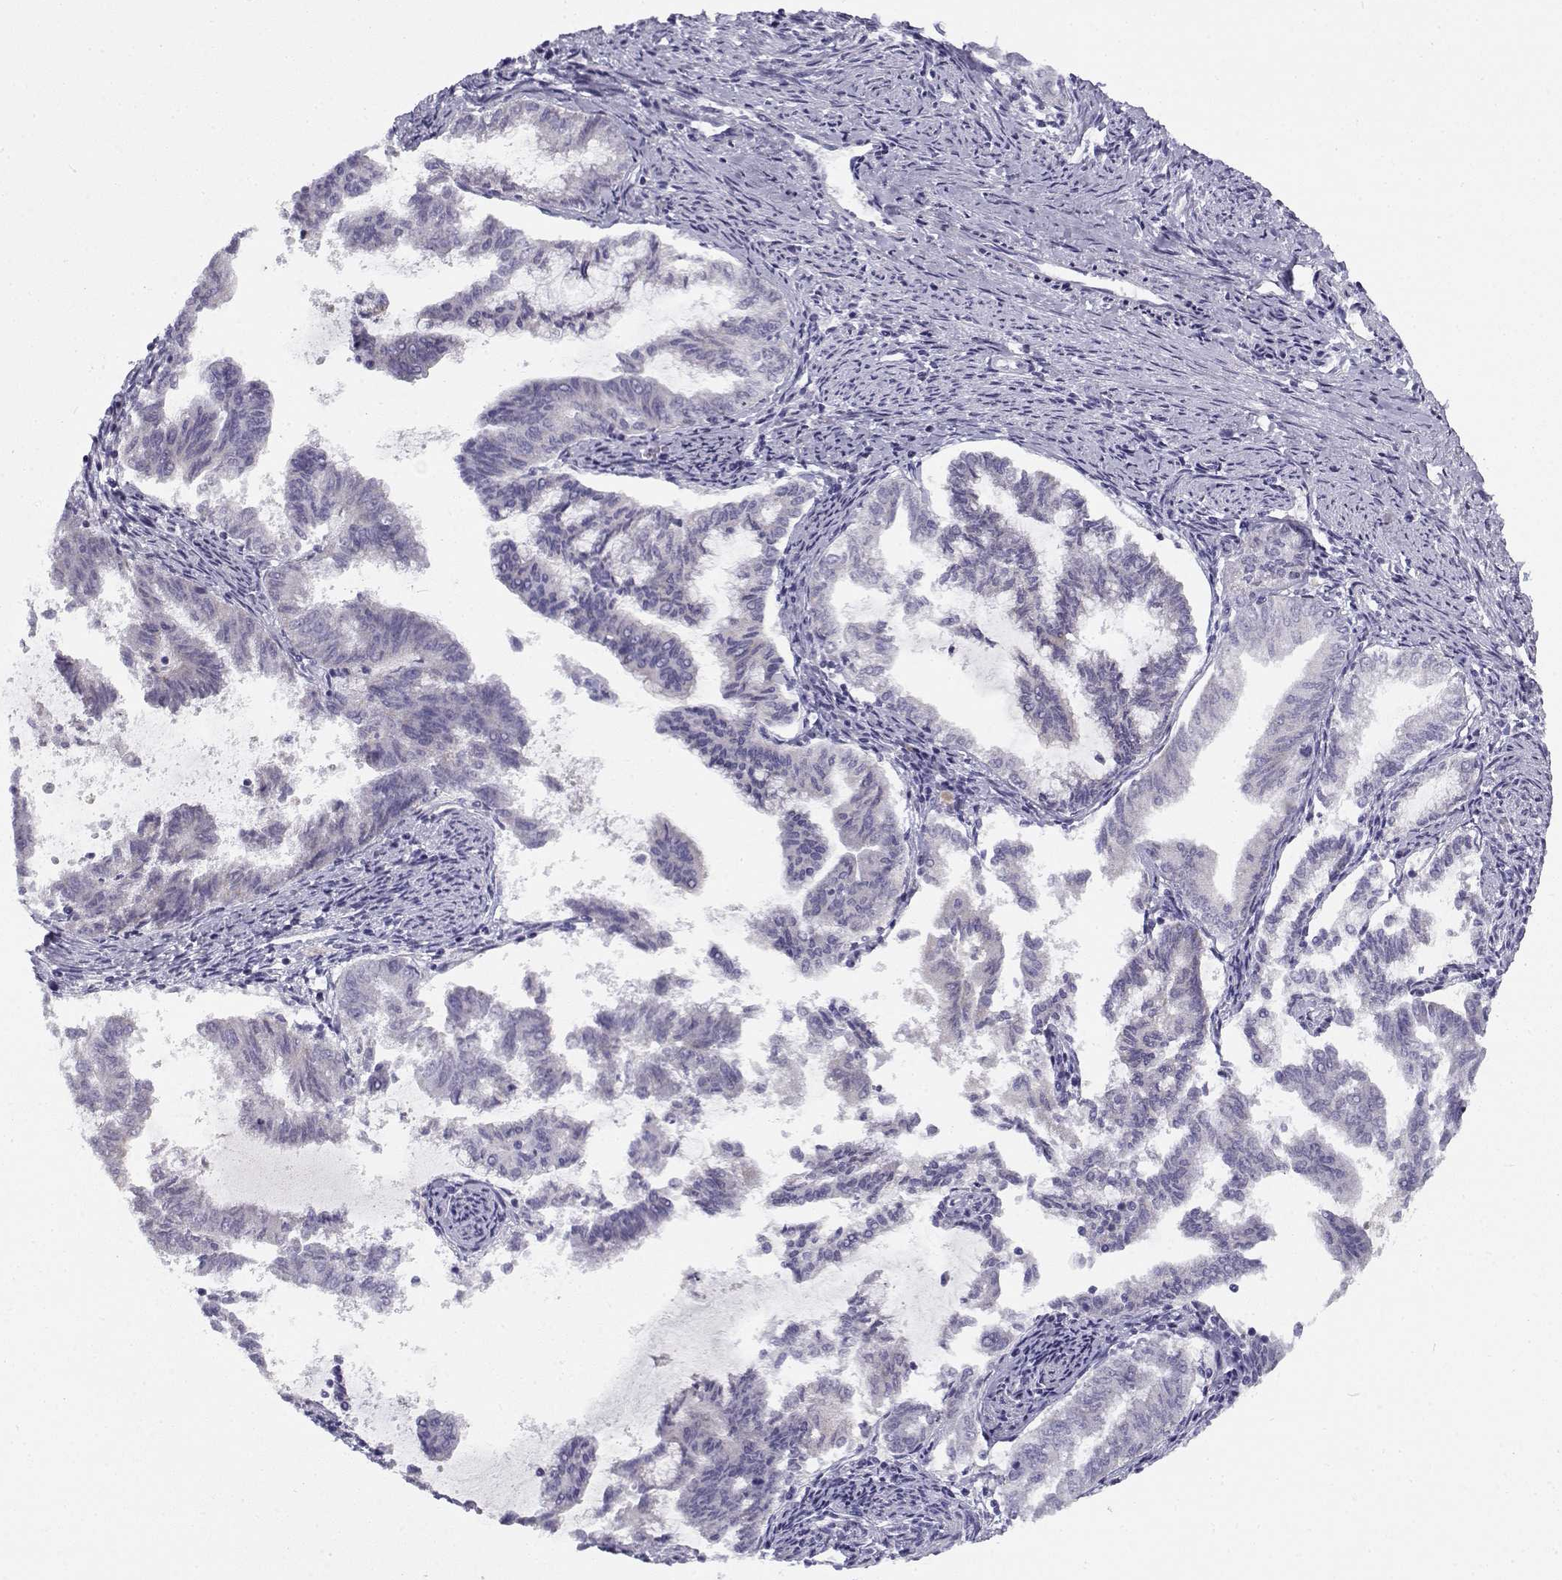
{"staining": {"intensity": "negative", "quantity": "none", "location": "none"}, "tissue": "endometrial cancer", "cell_type": "Tumor cells", "image_type": "cancer", "snomed": [{"axis": "morphology", "description": "Adenocarcinoma, NOS"}, {"axis": "topography", "description": "Endometrium"}], "caption": "An image of human adenocarcinoma (endometrial) is negative for staining in tumor cells.", "gene": "FAM166A", "patient": {"sex": "female", "age": 79}}